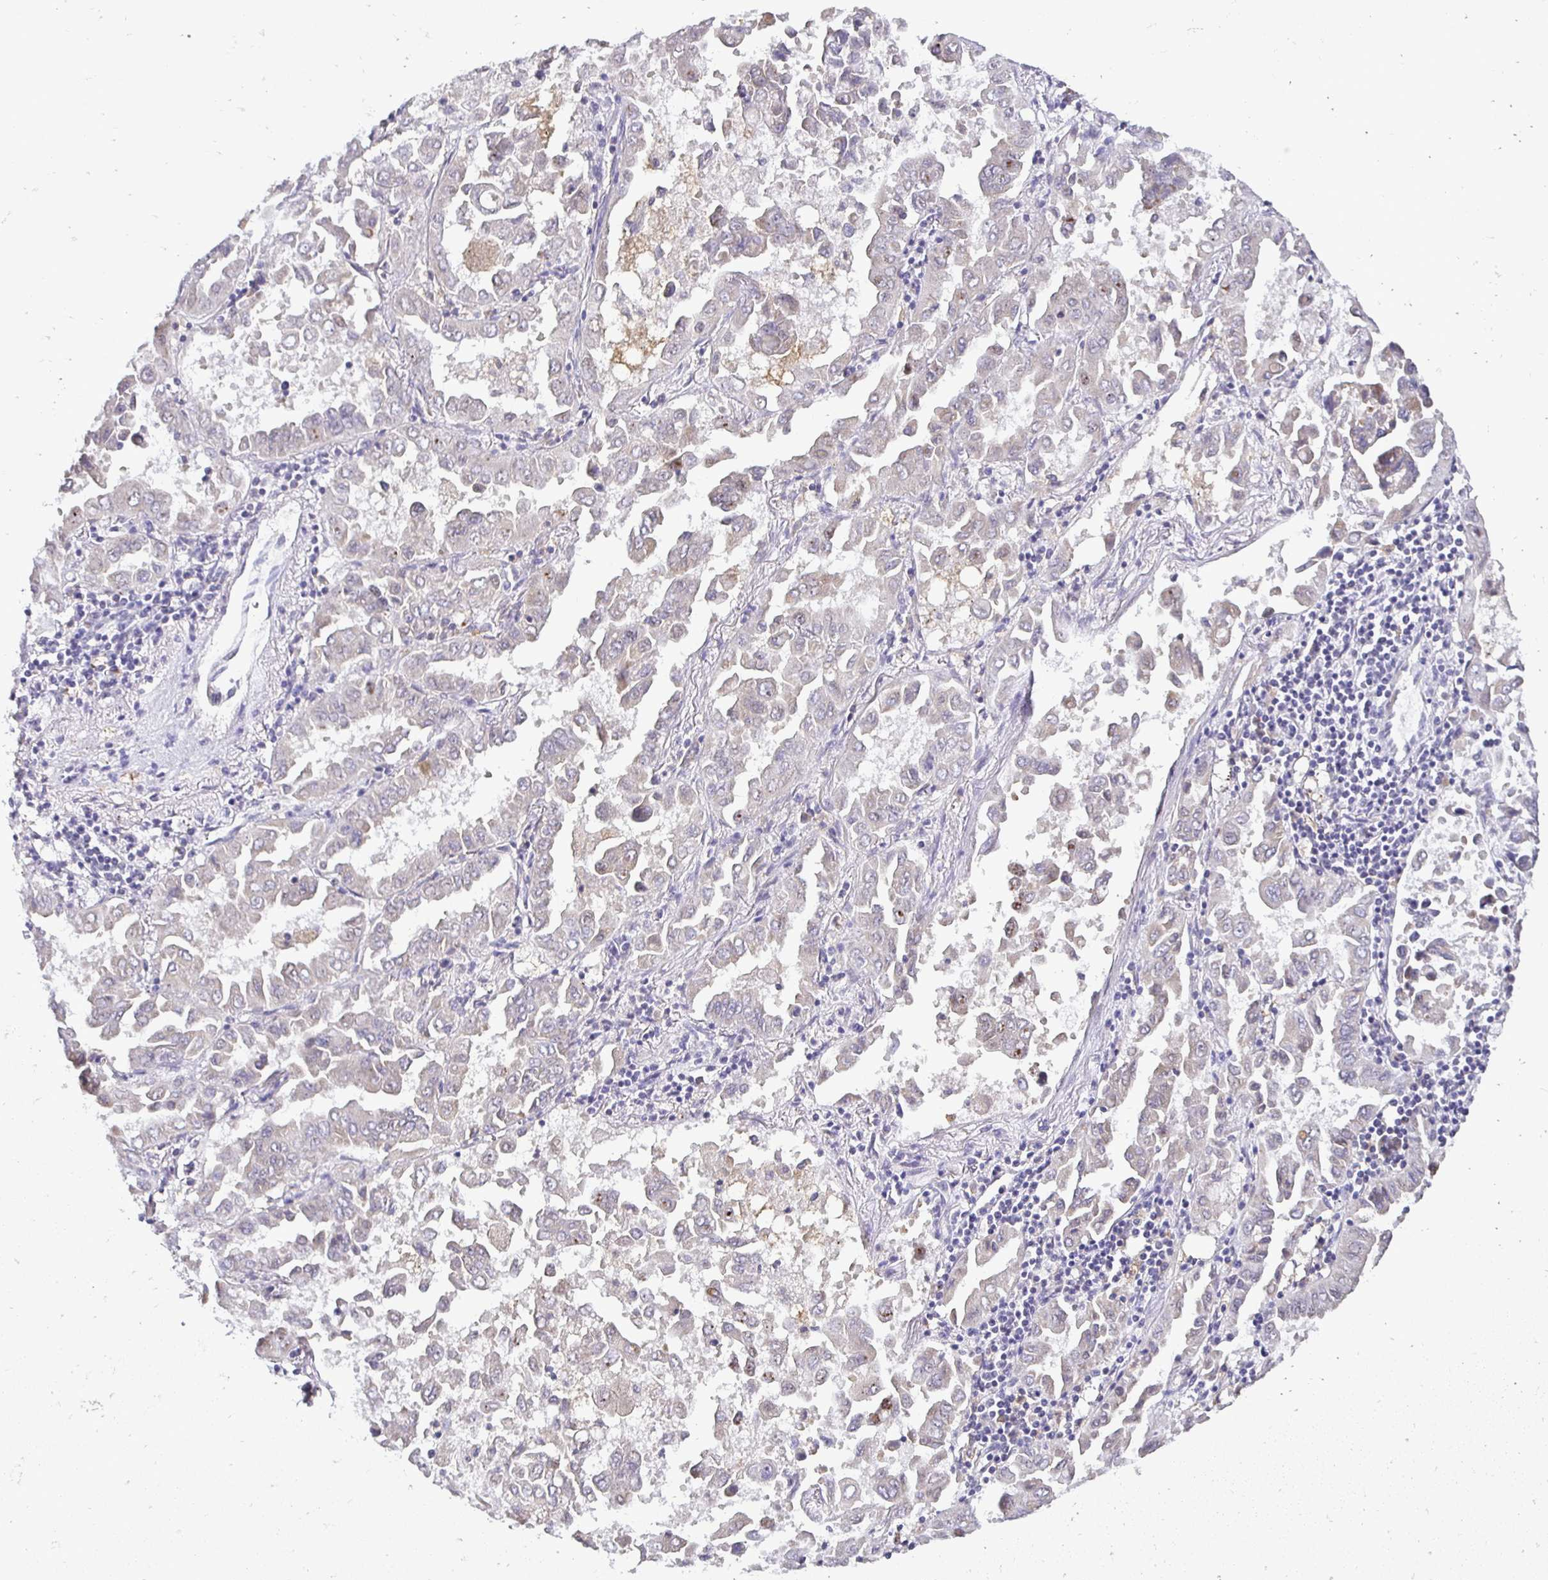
{"staining": {"intensity": "negative", "quantity": "none", "location": "none"}, "tissue": "lung cancer", "cell_type": "Tumor cells", "image_type": "cancer", "snomed": [{"axis": "morphology", "description": "Adenocarcinoma, NOS"}, {"axis": "topography", "description": "Lung"}], "caption": "Photomicrograph shows no protein positivity in tumor cells of lung cancer tissue. (DAB (3,3'-diaminobenzidine) immunohistochemistry visualized using brightfield microscopy, high magnification).", "gene": "RHEBL1", "patient": {"sex": "male", "age": 64}}